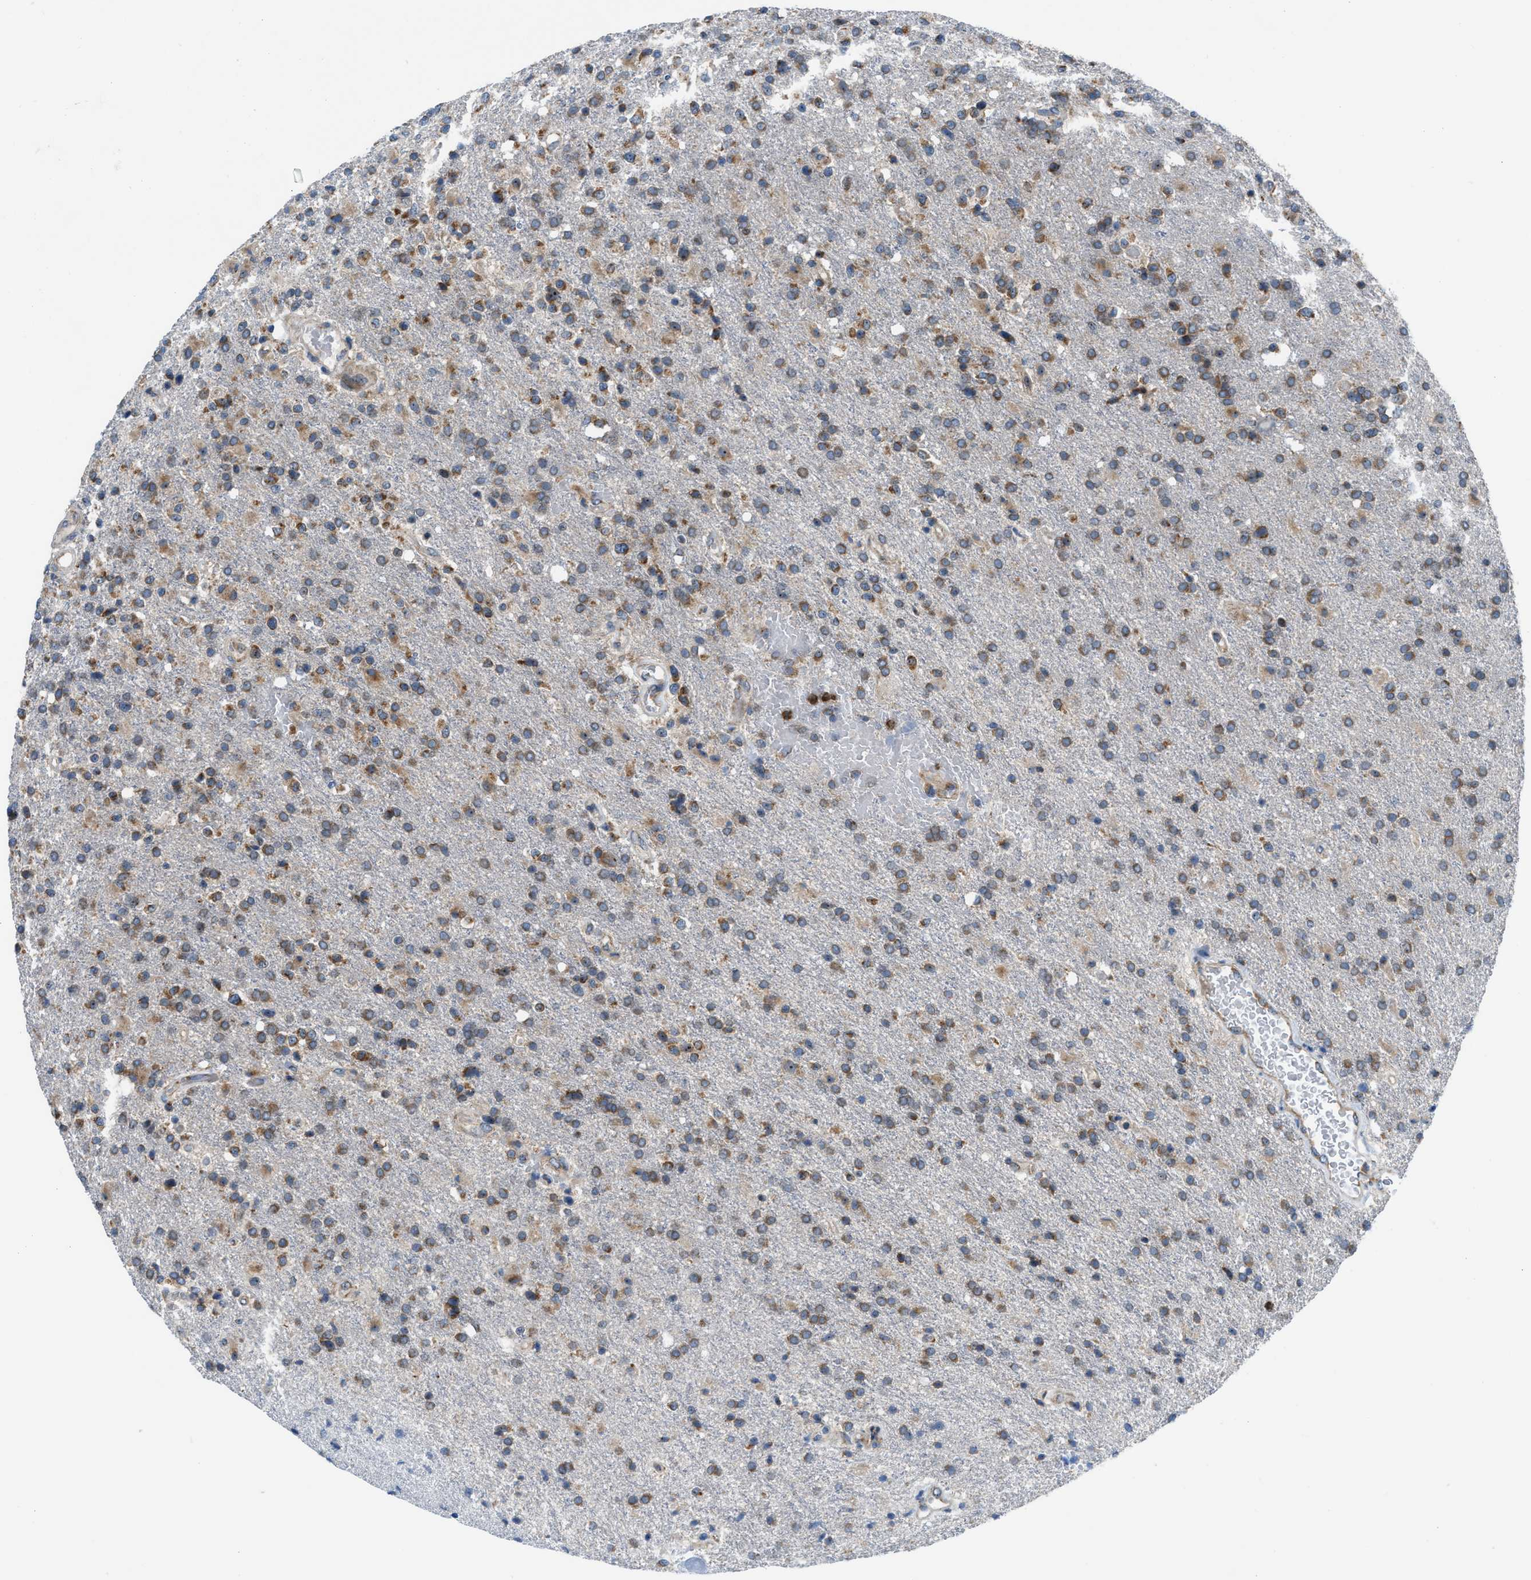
{"staining": {"intensity": "moderate", "quantity": ">75%", "location": "cytoplasmic/membranous"}, "tissue": "glioma", "cell_type": "Tumor cells", "image_type": "cancer", "snomed": [{"axis": "morphology", "description": "Glioma, malignant, High grade"}, {"axis": "topography", "description": "Brain"}], "caption": "This is an image of immunohistochemistry staining of glioma, which shows moderate staining in the cytoplasmic/membranous of tumor cells.", "gene": "TPH1", "patient": {"sex": "male", "age": 72}}